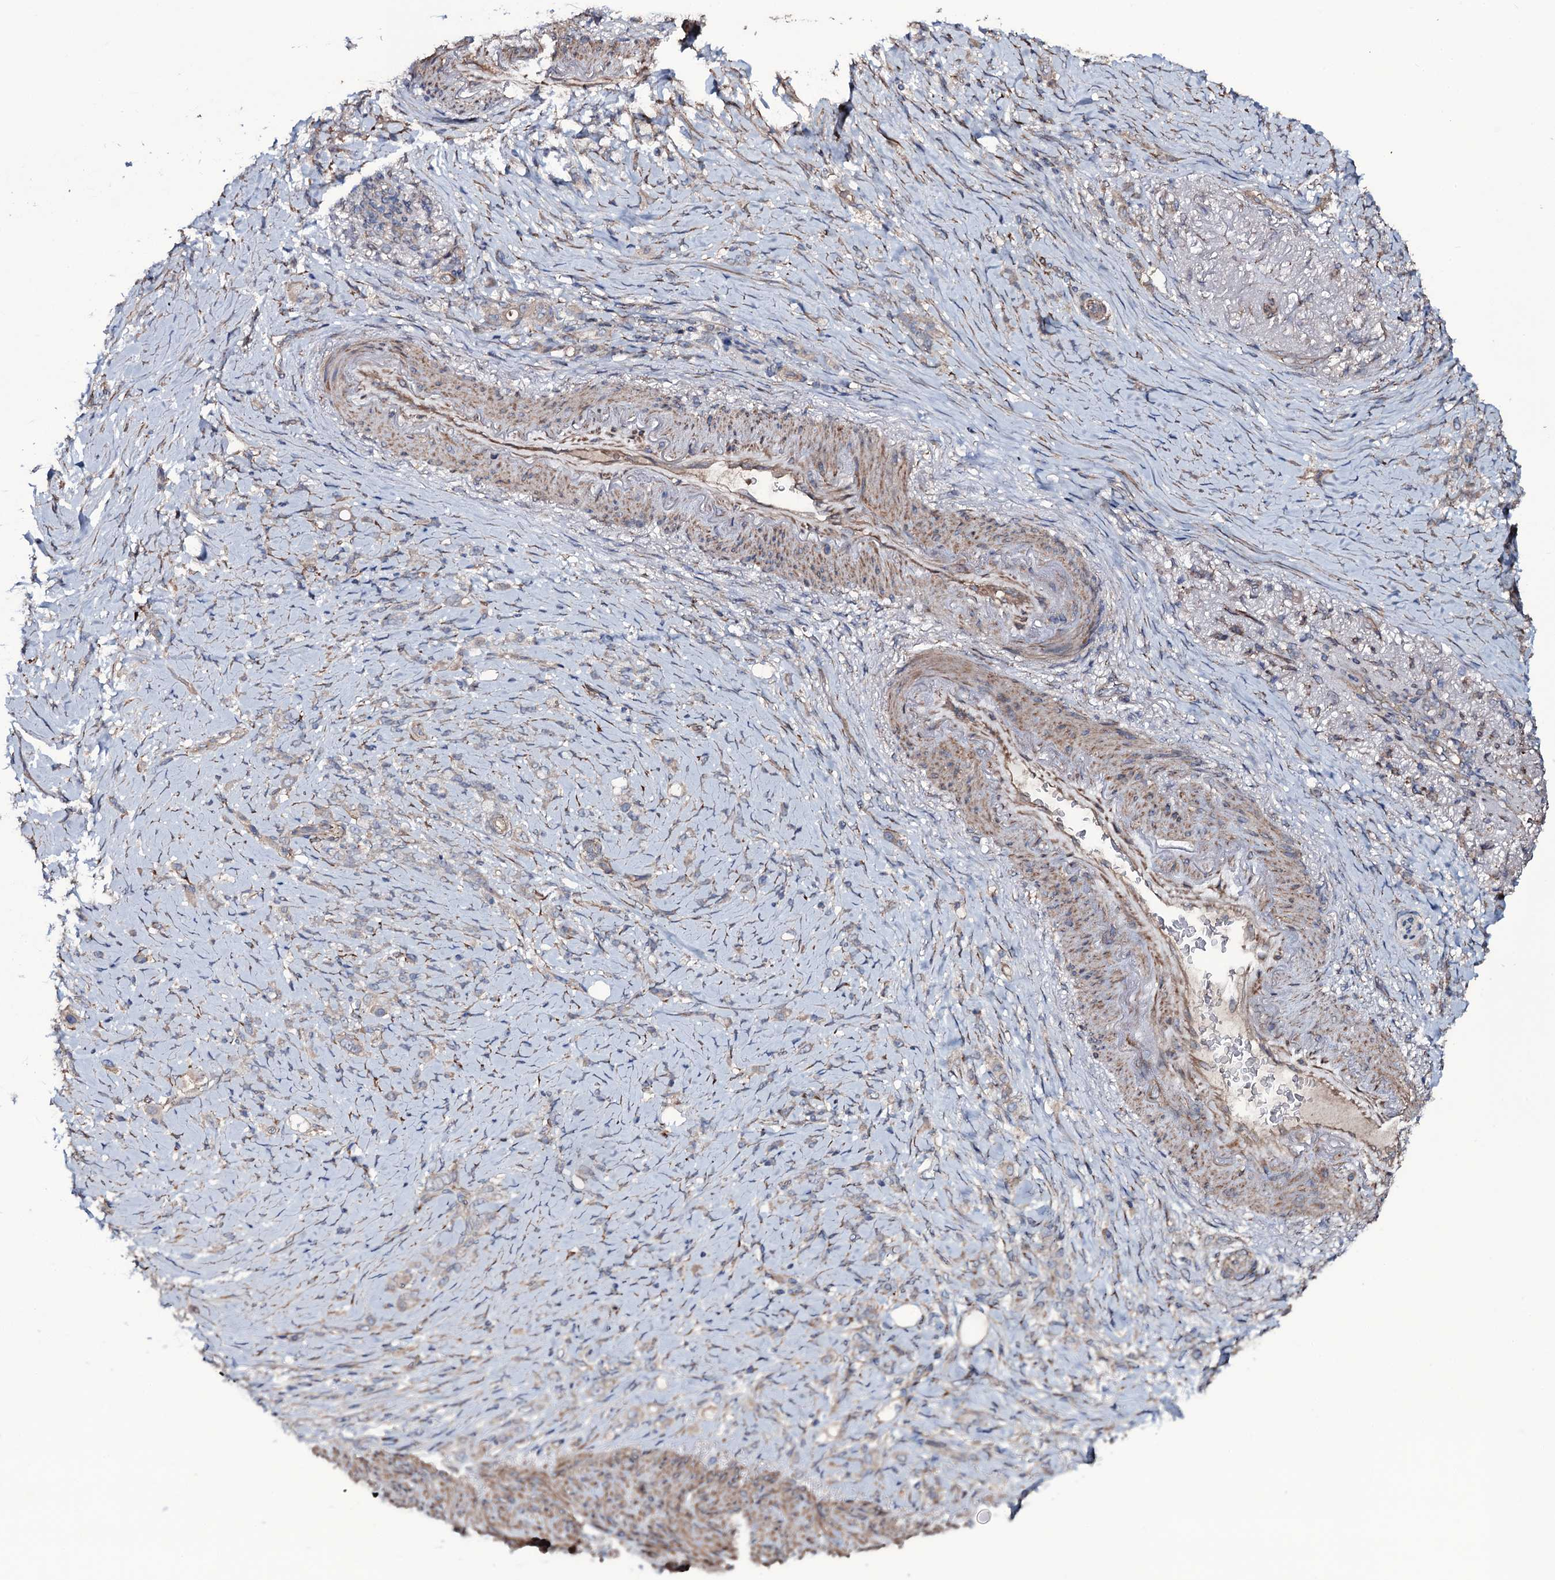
{"staining": {"intensity": "weak", "quantity": "<25%", "location": "cytoplasmic/membranous"}, "tissue": "stomach cancer", "cell_type": "Tumor cells", "image_type": "cancer", "snomed": [{"axis": "morphology", "description": "Adenocarcinoma, NOS"}, {"axis": "topography", "description": "Stomach"}], "caption": "There is no significant staining in tumor cells of stomach adenocarcinoma. (Stains: DAB immunohistochemistry with hematoxylin counter stain, Microscopy: brightfield microscopy at high magnification).", "gene": "WIPF3", "patient": {"sex": "female", "age": 79}}